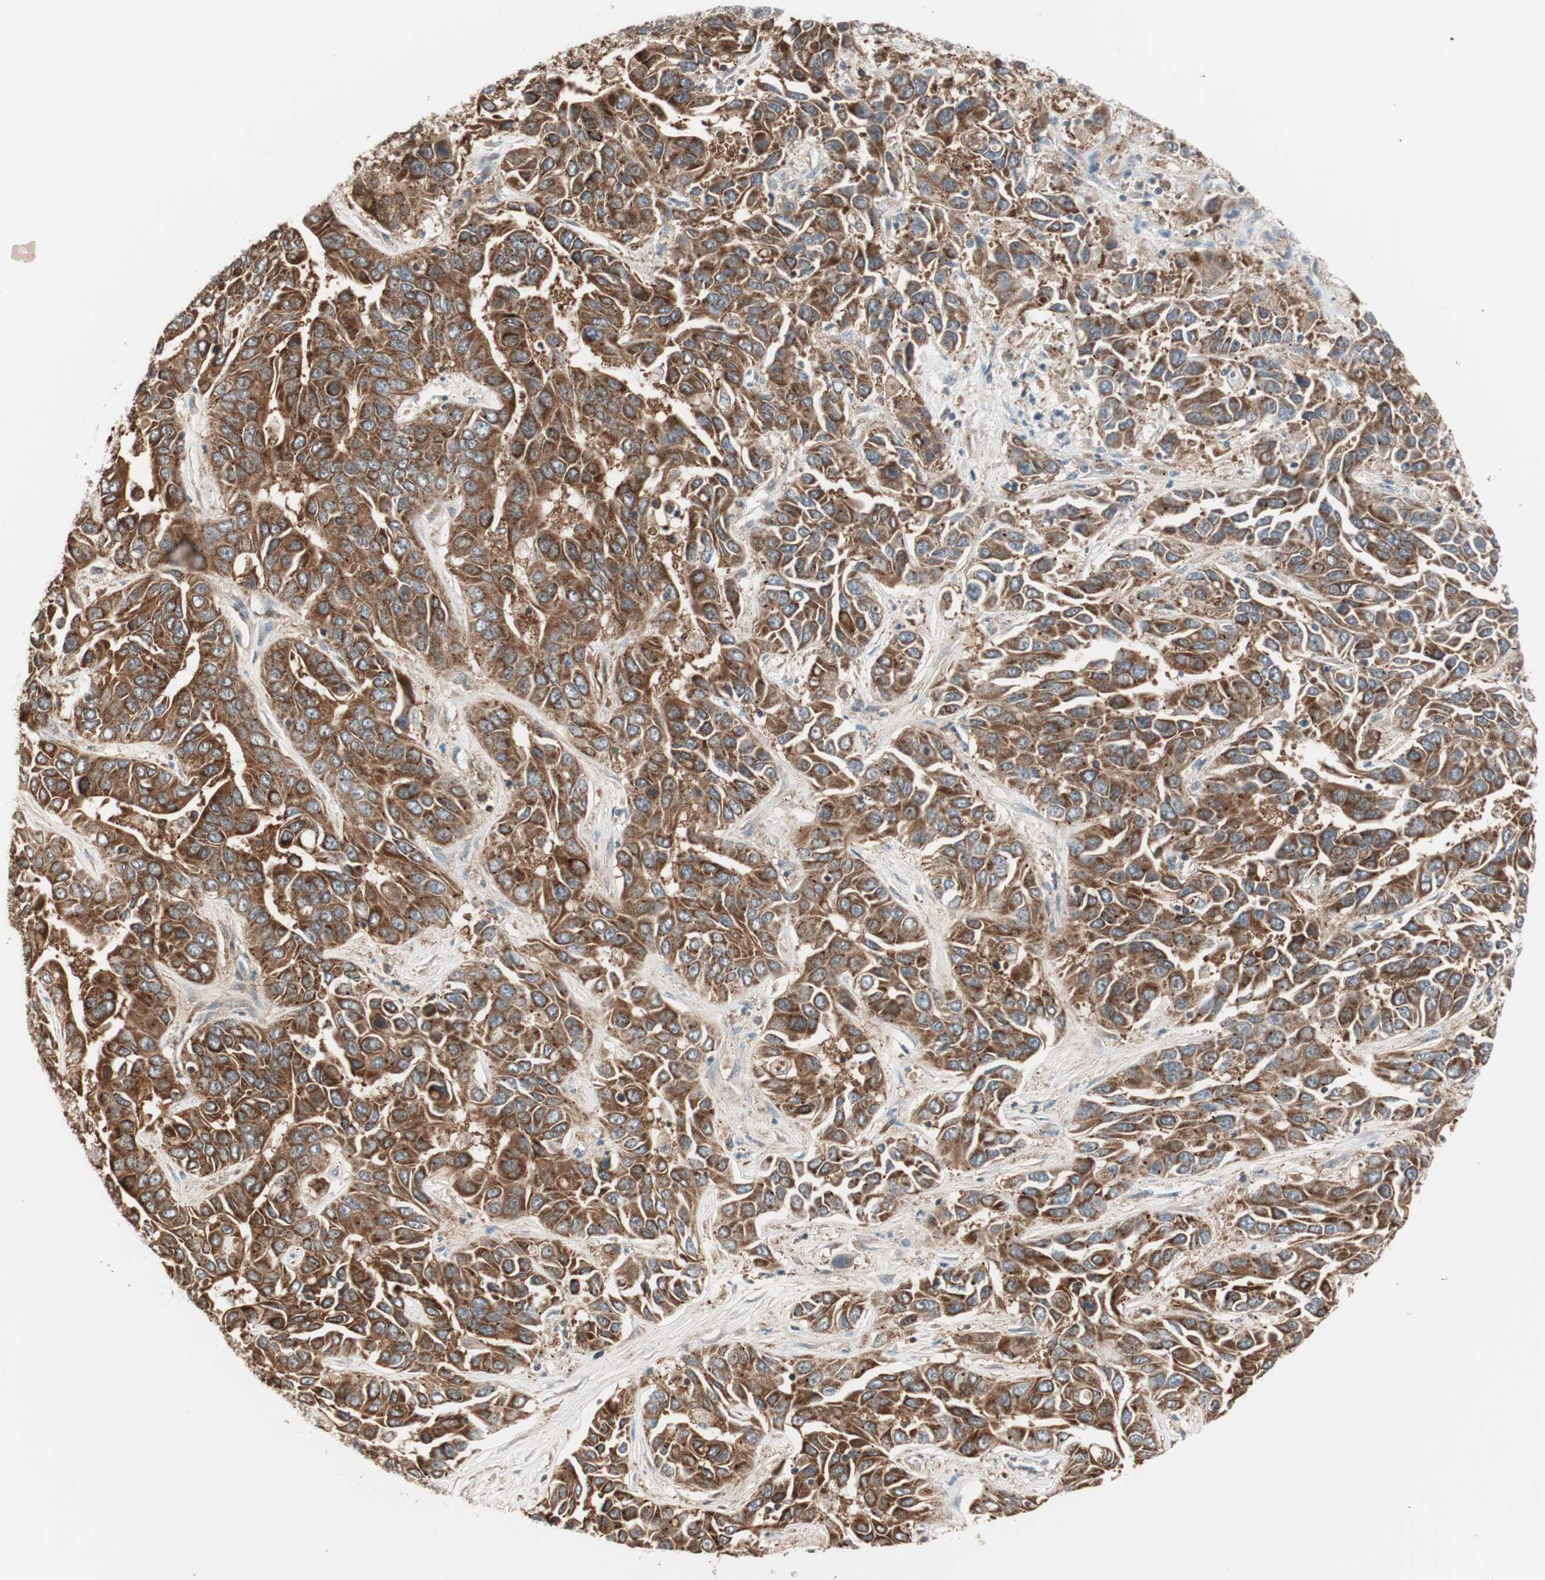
{"staining": {"intensity": "moderate", "quantity": ">75%", "location": "cytoplasmic/membranous"}, "tissue": "liver cancer", "cell_type": "Tumor cells", "image_type": "cancer", "snomed": [{"axis": "morphology", "description": "Cholangiocarcinoma"}, {"axis": "topography", "description": "Liver"}], "caption": "A high-resolution photomicrograph shows immunohistochemistry staining of liver cancer (cholangiocarcinoma), which shows moderate cytoplasmic/membranous expression in approximately >75% of tumor cells.", "gene": "FBXO5", "patient": {"sex": "female", "age": 52}}